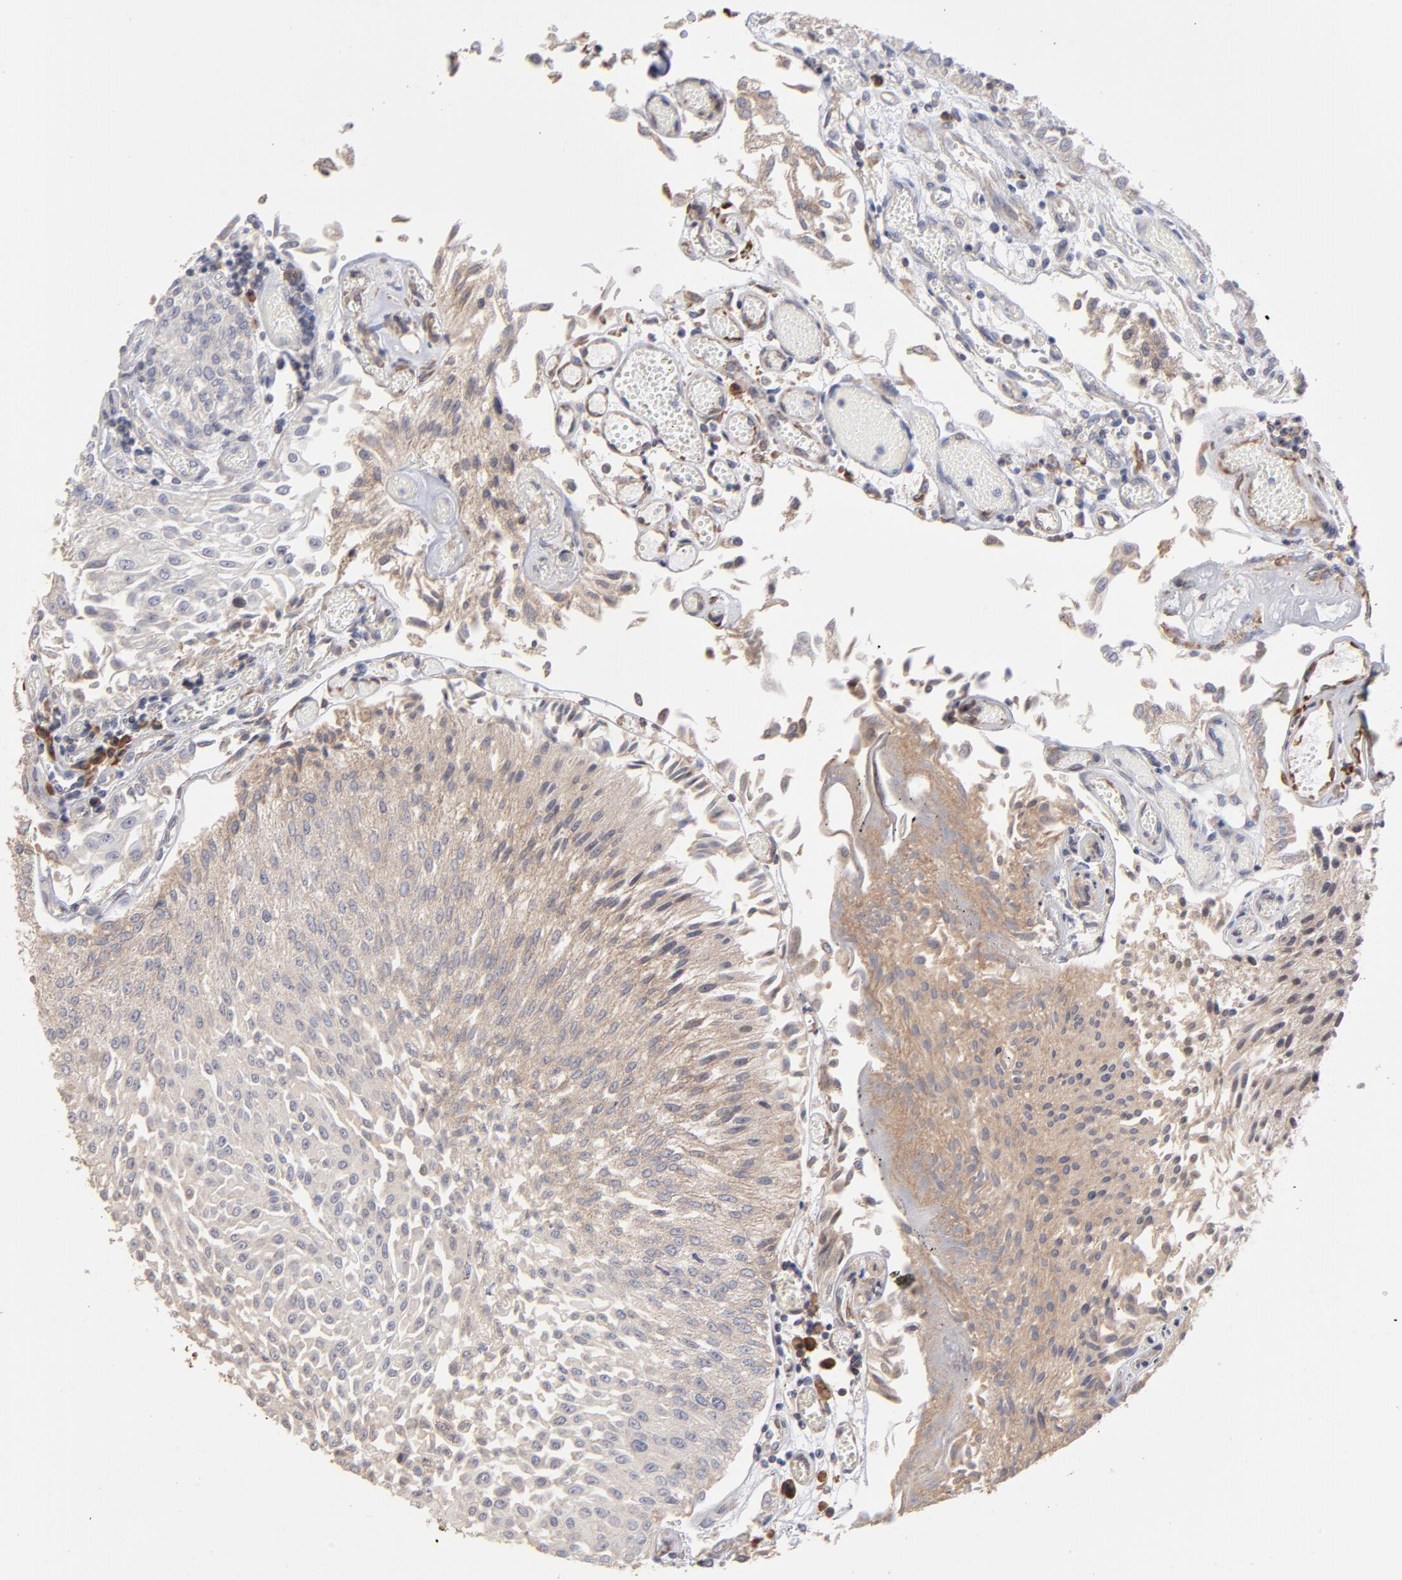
{"staining": {"intensity": "weak", "quantity": ">75%", "location": "cytoplasmic/membranous"}, "tissue": "urothelial cancer", "cell_type": "Tumor cells", "image_type": "cancer", "snomed": [{"axis": "morphology", "description": "Urothelial carcinoma, Low grade"}, {"axis": "topography", "description": "Urinary bladder"}], "caption": "Immunohistochemical staining of urothelial carcinoma (low-grade) reveals weak cytoplasmic/membranous protein positivity in approximately >75% of tumor cells.", "gene": "RPL3", "patient": {"sex": "male", "age": 86}}